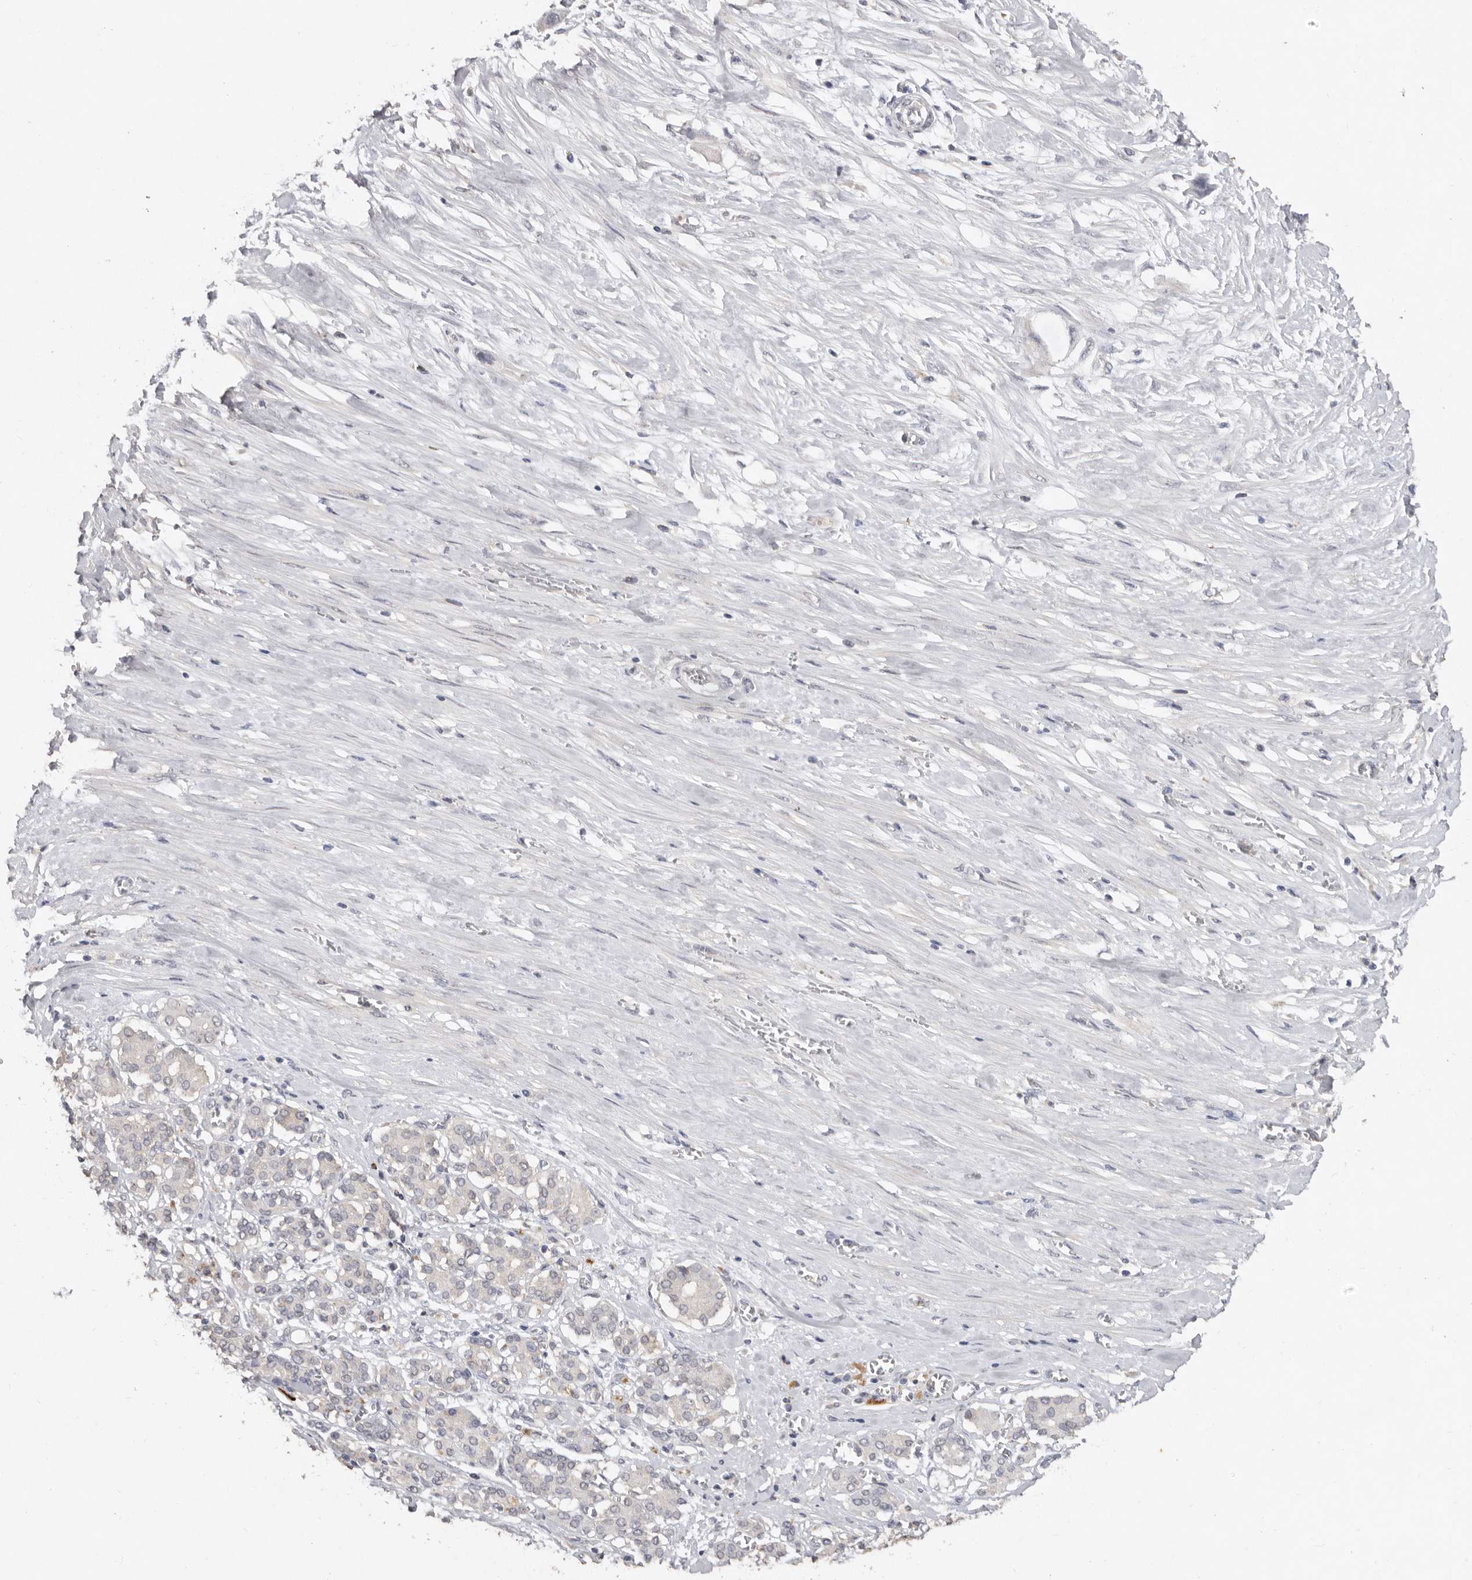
{"staining": {"intensity": "negative", "quantity": "none", "location": "none"}, "tissue": "pancreatic cancer", "cell_type": "Tumor cells", "image_type": "cancer", "snomed": [{"axis": "morphology", "description": "Adenocarcinoma, NOS"}, {"axis": "topography", "description": "Pancreas"}], "caption": "Immunohistochemistry (IHC) histopathology image of human pancreatic cancer stained for a protein (brown), which shows no positivity in tumor cells. (DAB immunohistochemistry, high magnification).", "gene": "EDEM1", "patient": {"sex": "female", "age": 60}}